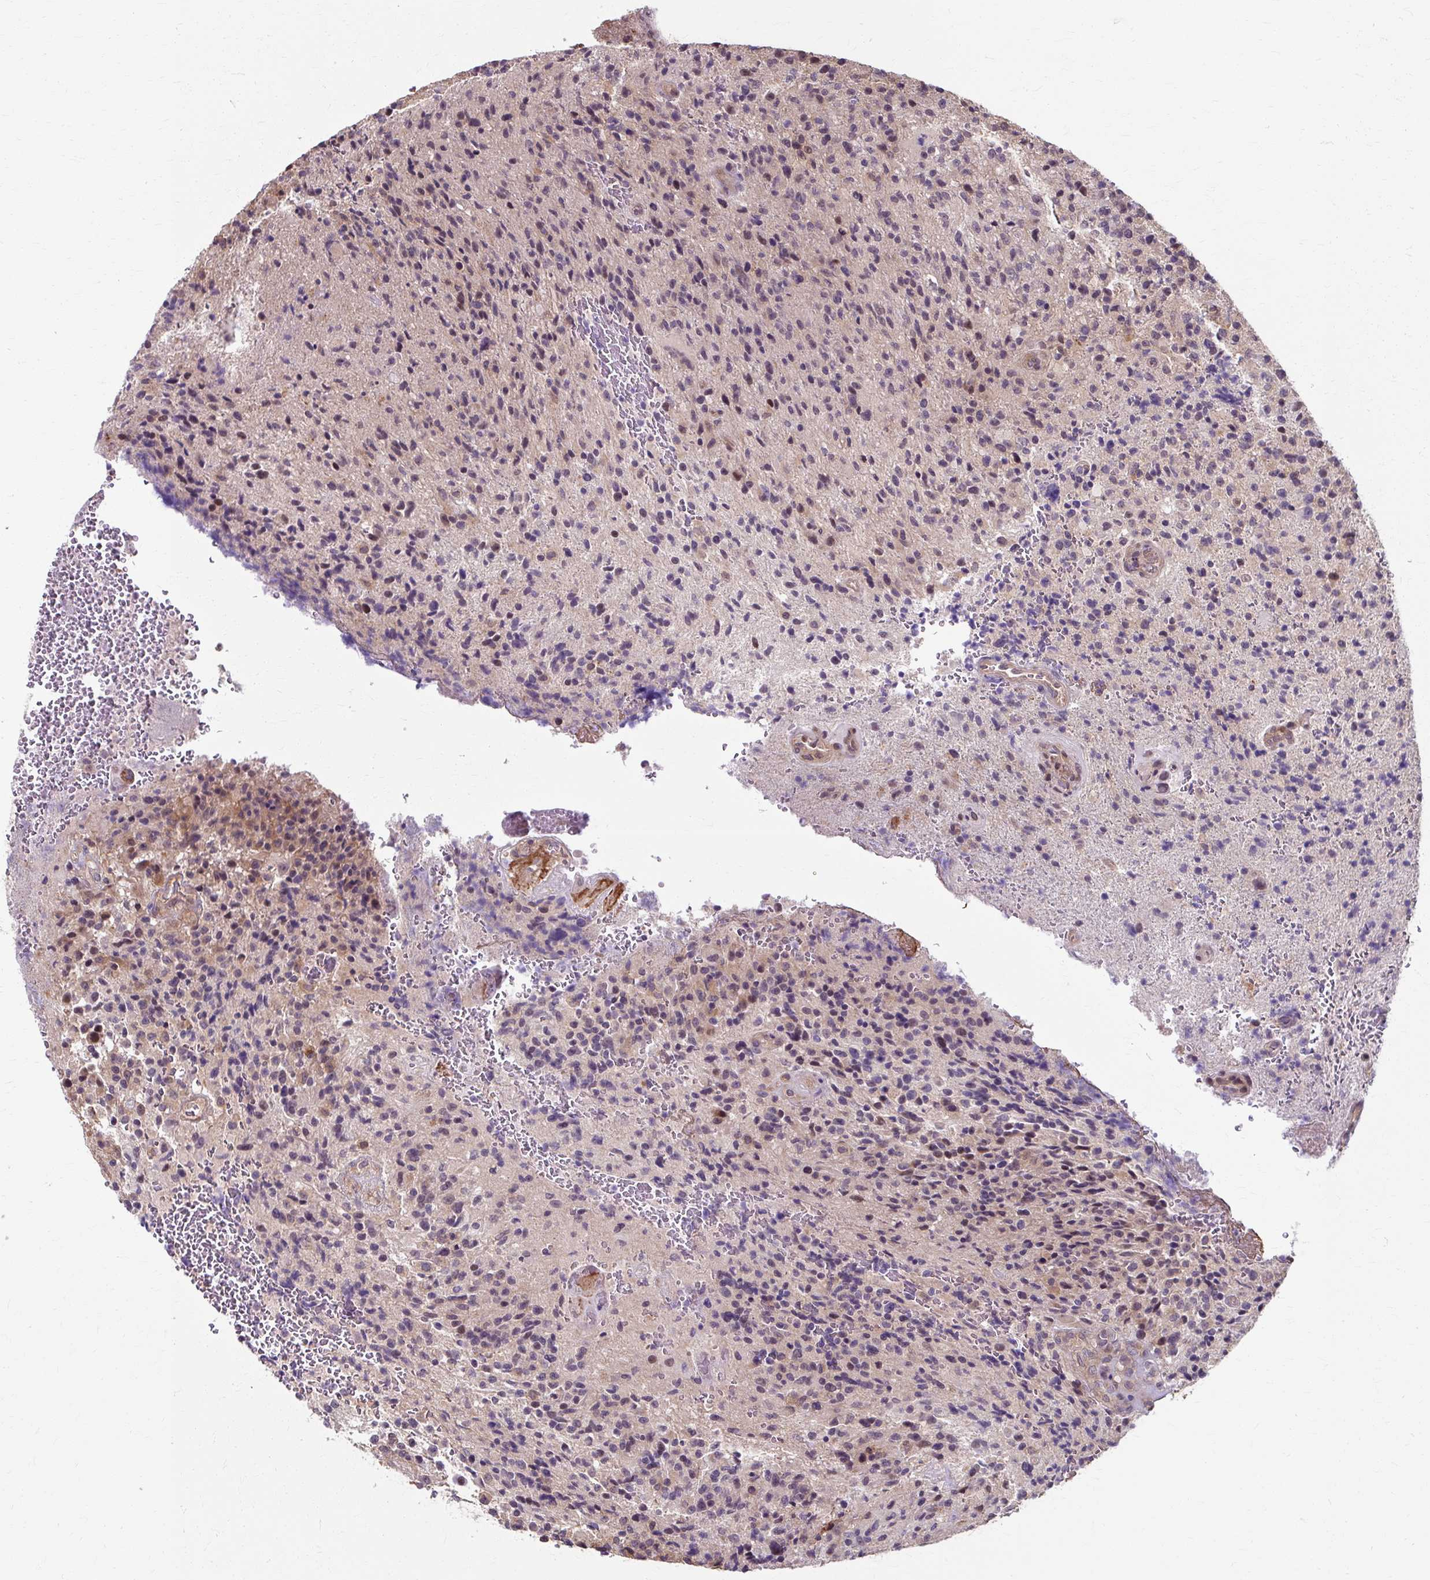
{"staining": {"intensity": "moderate", "quantity": "<25%", "location": "cytoplasmic/membranous,nuclear"}, "tissue": "glioma", "cell_type": "Tumor cells", "image_type": "cancer", "snomed": [{"axis": "morphology", "description": "Normal tissue, NOS"}, {"axis": "morphology", "description": "Glioma, malignant, High grade"}, {"axis": "topography", "description": "Cerebral cortex"}], "caption": "Protein analysis of malignant glioma (high-grade) tissue displays moderate cytoplasmic/membranous and nuclear expression in approximately <25% of tumor cells.", "gene": "ZNF555", "patient": {"sex": "male", "age": 56}}